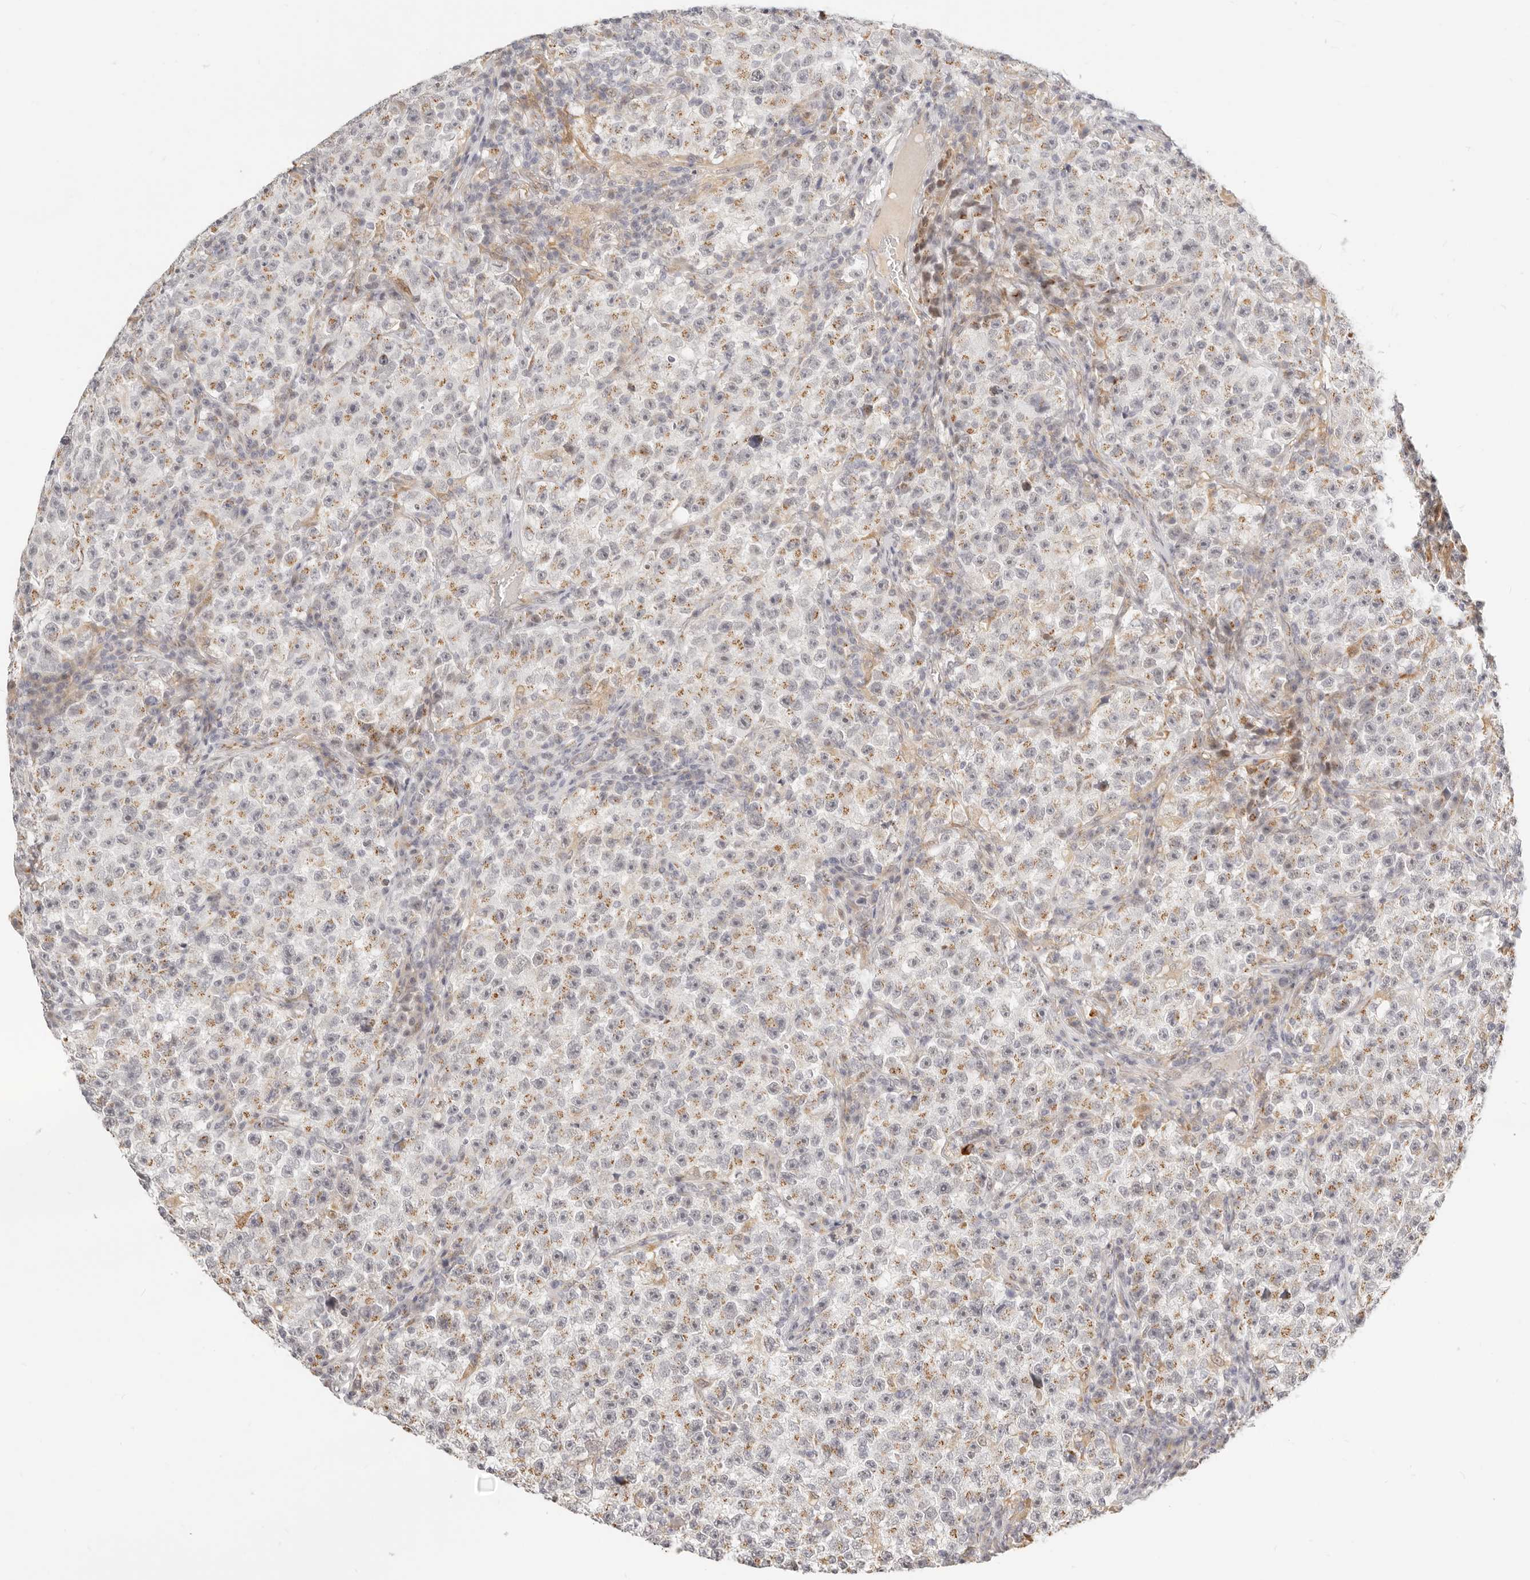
{"staining": {"intensity": "moderate", "quantity": "25%-75%", "location": "cytoplasmic/membranous"}, "tissue": "testis cancer", "cell_type": "Tumor cells", "image_type": "cancer", "snomed": [{"axis": "morphology", "description": "Seminoma, NOS"}, {"axis": "topography", "description": "Testis"}], "caption": "A medium amount of moderate cytoplasmic/membranous expression is identified in about 25%-75% of tumor cells in seminoma (testis) tissue. (Stains: DAB in brown, nuclei in blue, Microscopy: brightfield microscopy at high magnification).", "gene": "FAM20B", "patient": {"sex": "male", "age": 22}}